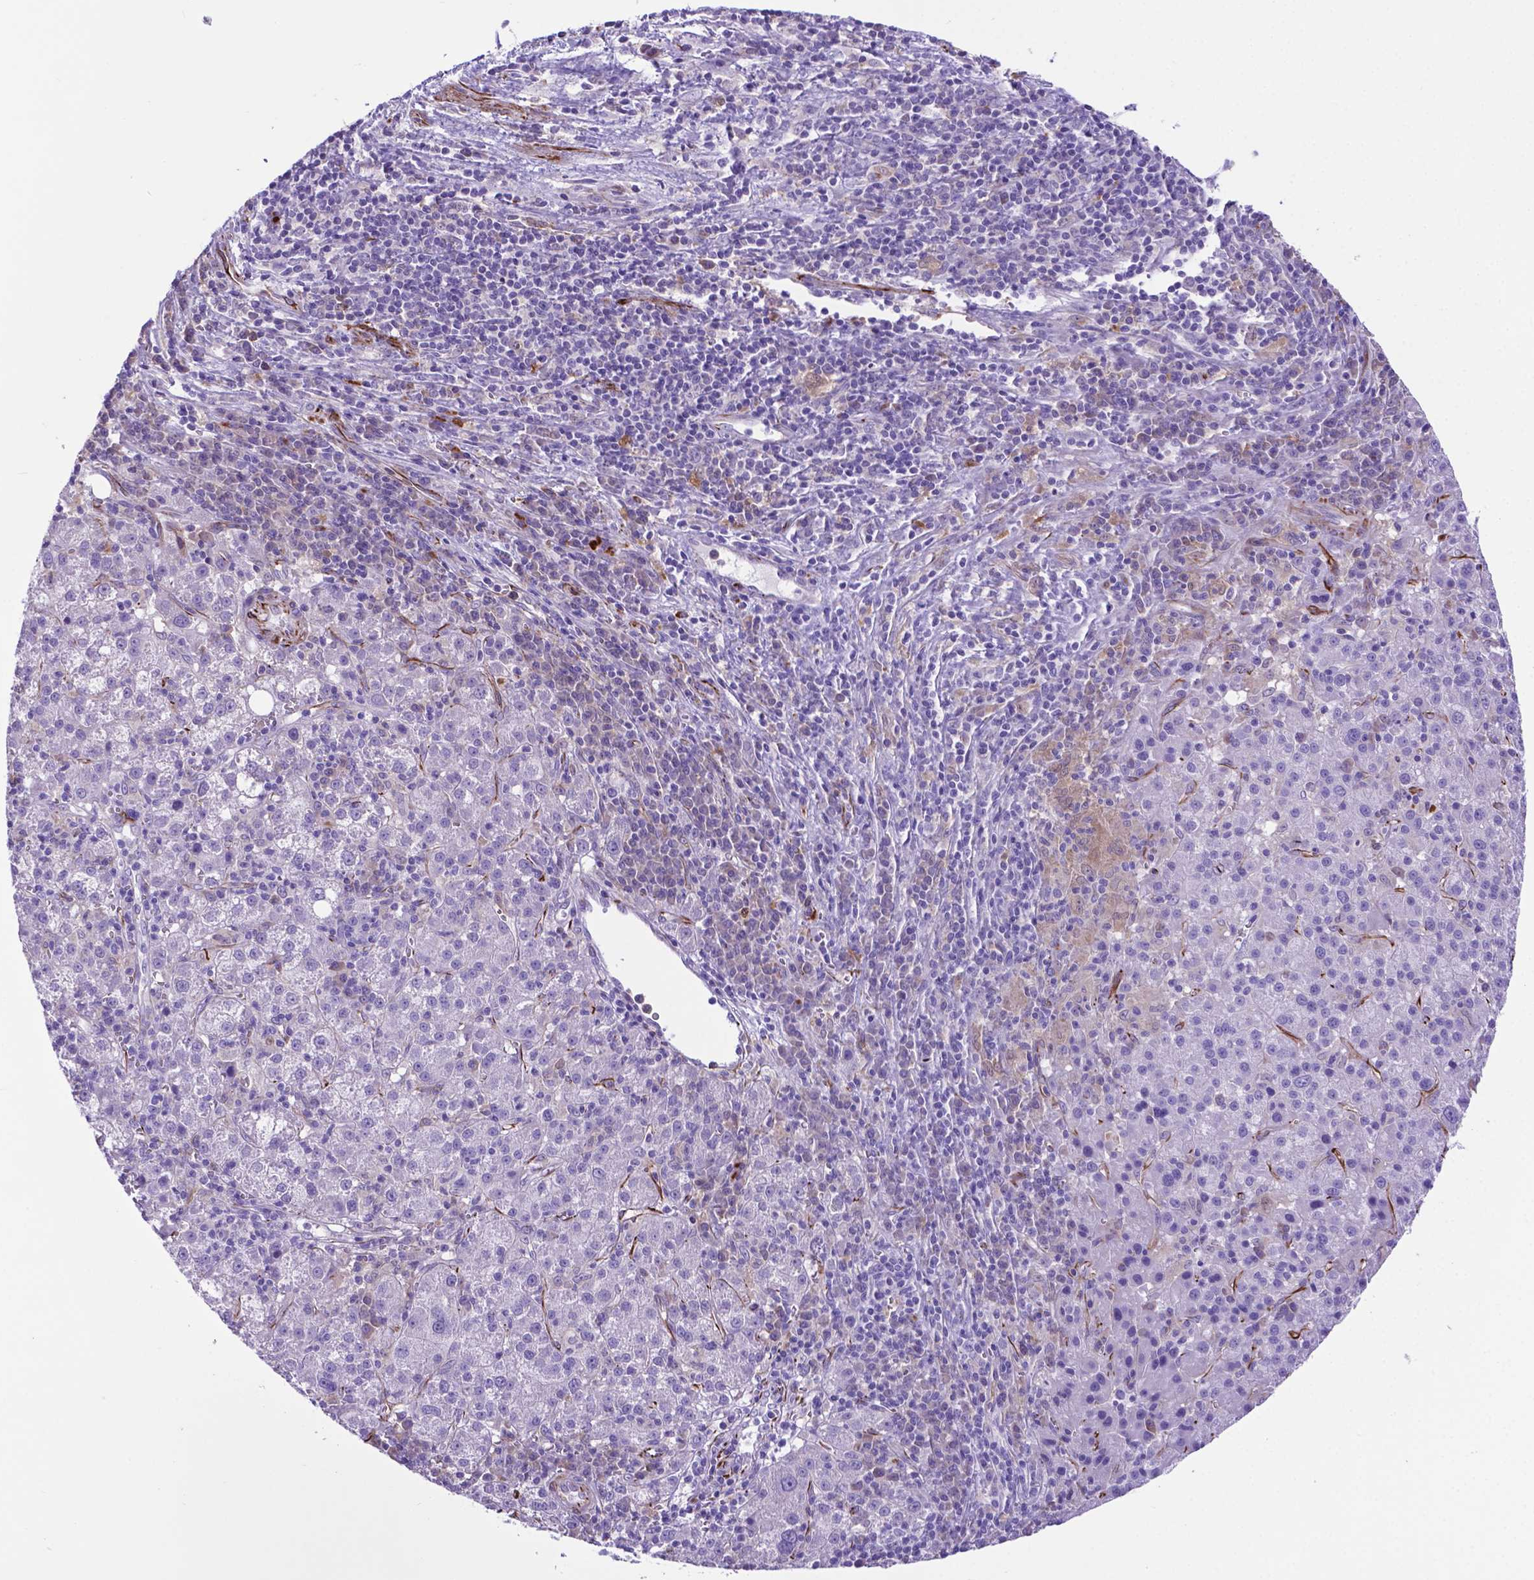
{"staining": {"intensity": "negative", "quantity": "none", "location": "none"}, "tissue": "liver cancer", "cell_type": "Tumor cells", "image_type": "cancer", "snomed": [{"axis": "morphology", "description": "Carcinoma, Hepatocellular, NOS"}, {"axis": "topography", "description": "Liver"}], "caption": "IHC micrograph of human liver cancer (hepatocellular carcinoma) stained for a protein (brown), which exhibits no staining in tumor cells.", "gene": "LZTR1", "patient": {"sex": "female", "age": 60}}